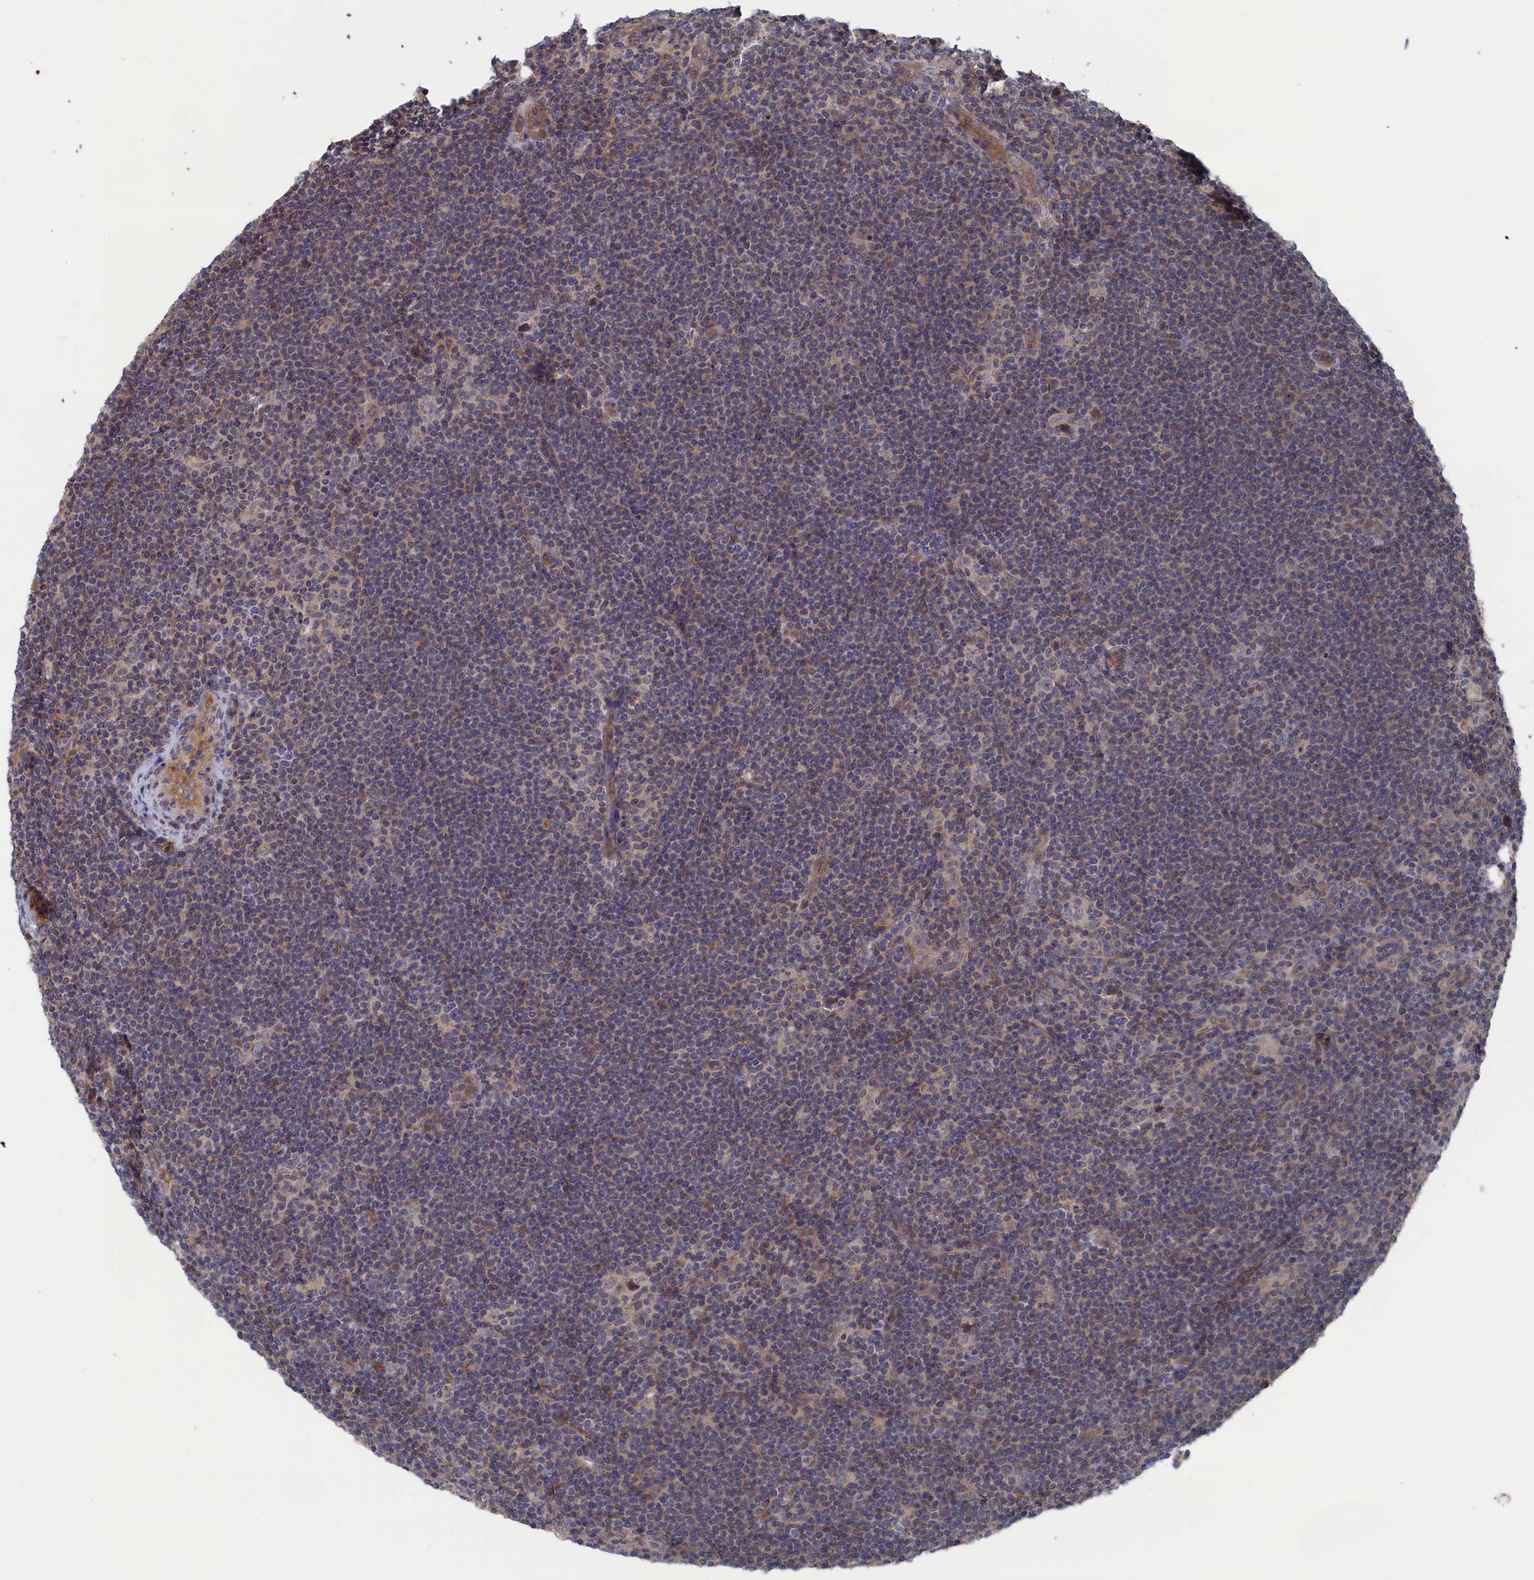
{"staining": {"intensity": "weak", "quantity": "<25%", "location": "cytoplasmic/membranous"}, "tissue": "lymphoma", "cell_type": "Tumor cells", "image_type": "cancer", "snomed": [{"axis": "morphology", "description": "Hodgkin's disease, NOS"}, {"axis": "topography", "description": "Lymph node"}], "caption": "Tumor cells are negative for brown protein staining in lymphoma.", "gene": "NUTF2", "patient": {"sex": "female", "age": 57}}